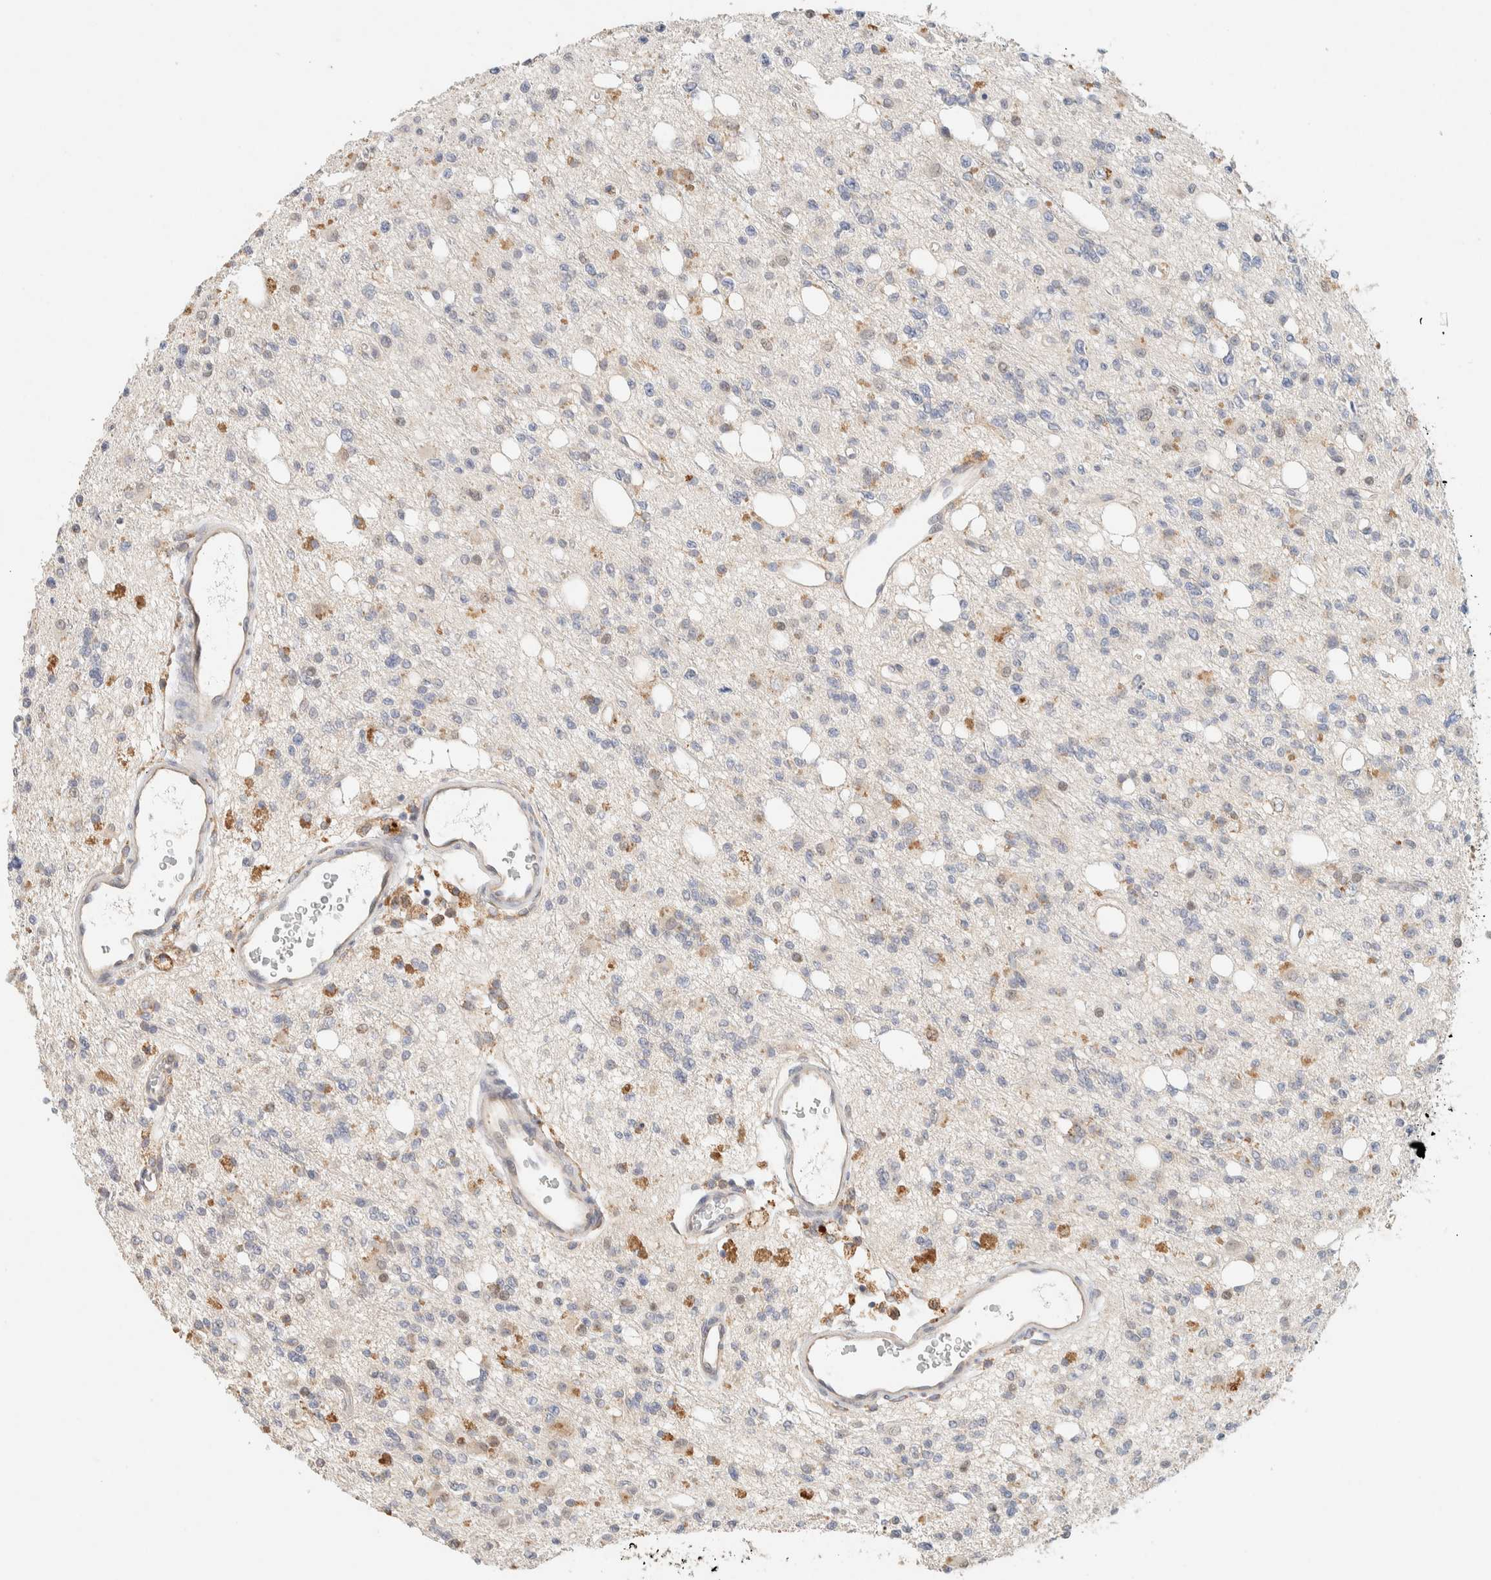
{"staining": {"intensity": "negative", "quantity": "none", "location": "none"}, "tissue": "glioma", "cell_type": "Tumor cells", "image_type": "cancer", "snomed": [{"axis": "morphology", "description": "Glioma, malignant, High grade"}, {"axis": "topography", "description": "Brain"}], "caption": "IHC photomicrograph of human malignant glioma (high-grade) stained for a protein (brown), which reveals no positivity in tumor cells. (Immunohistochemistry (ihc), brightfield microscopy, high magnification).", "gene": "TTC3", "patient": {"sex": "female", "age": 62}}